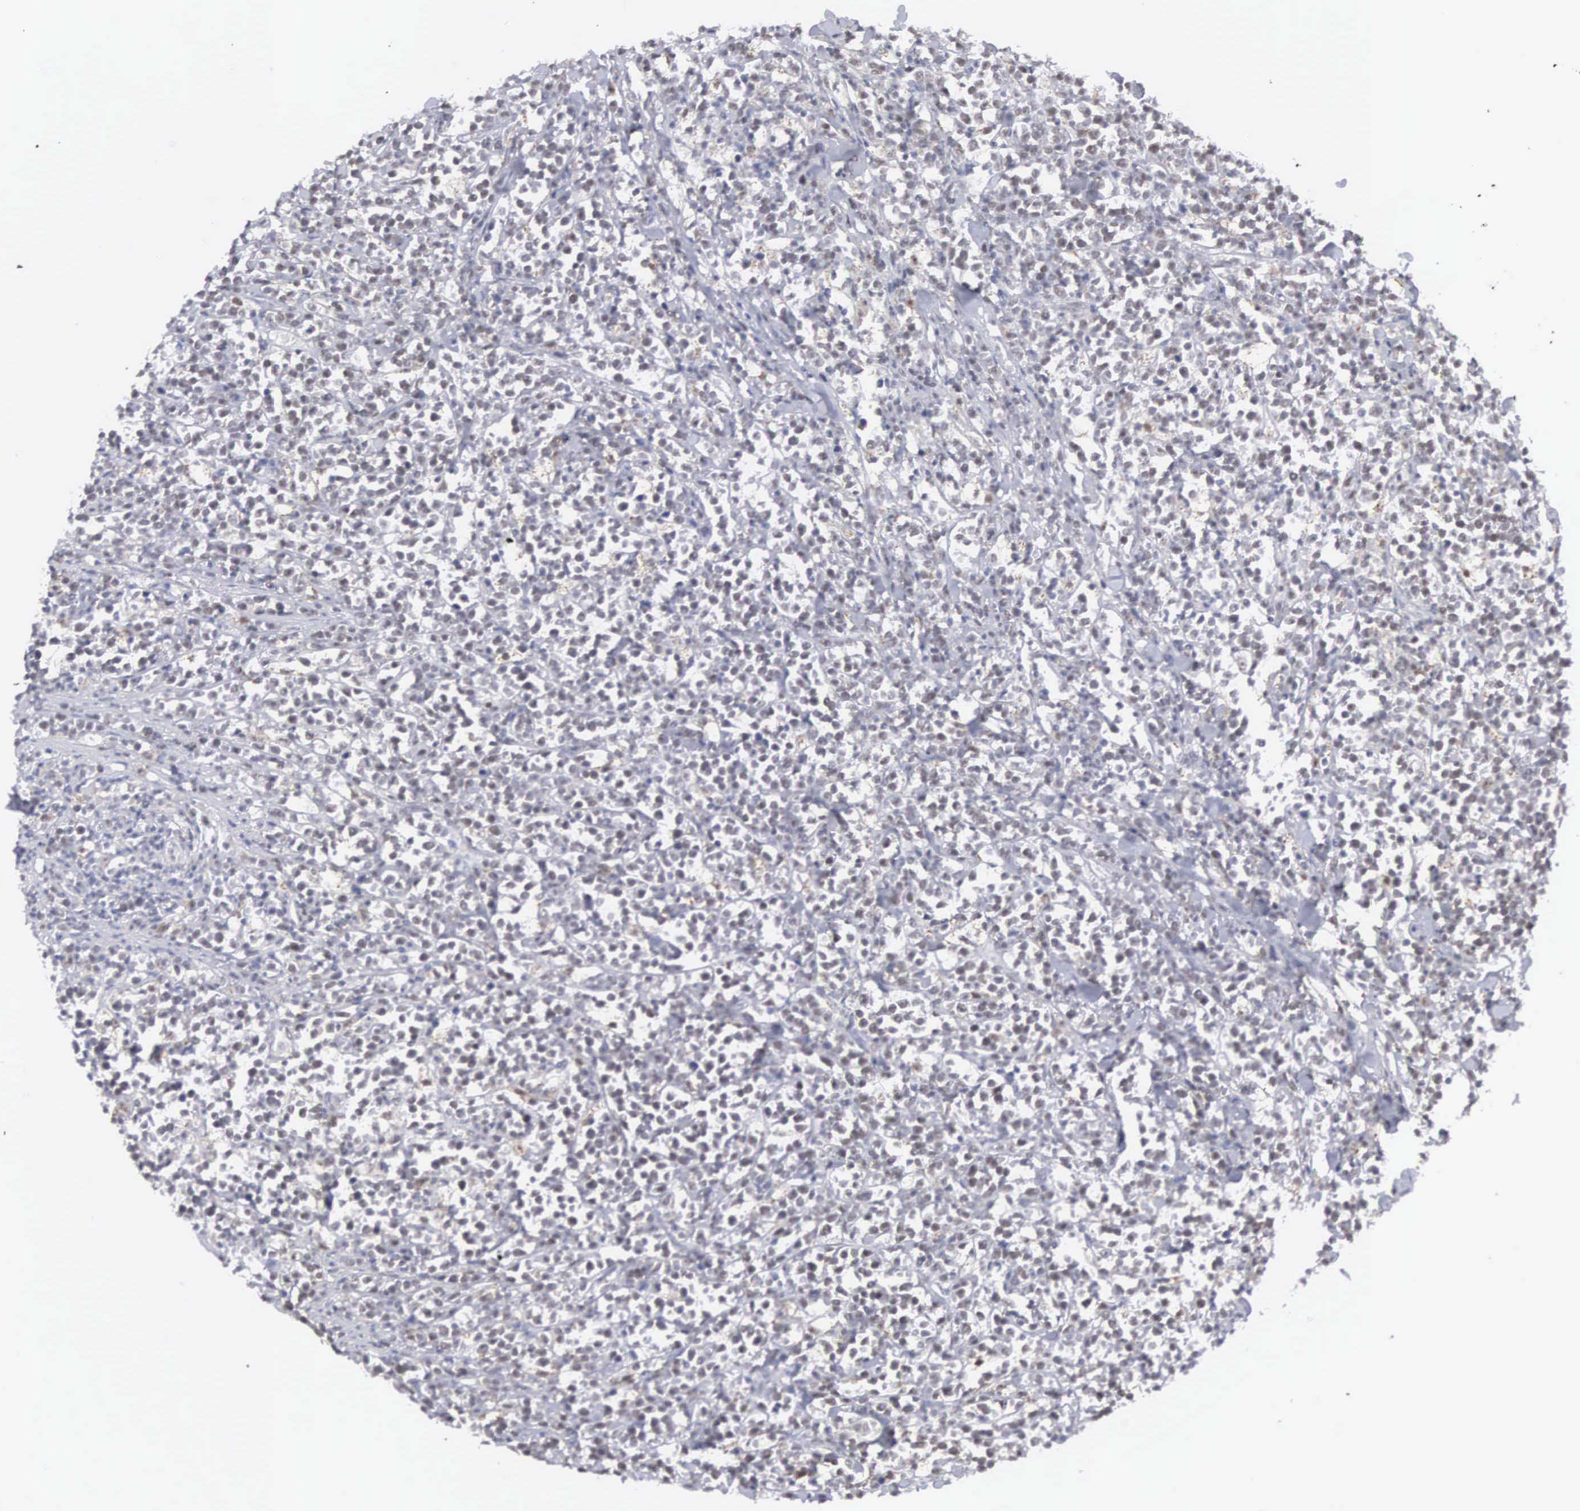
{"staining": {"intensity": "negative", "quantity": "none", "location": "none"}, "tissue": "lymphoma", "cell_type": "Tumor cells", "image_type": "cancer", "snomed": [{"axis": "morphology", "description": "Malignant lymphoma, non-Hodgkin's type, High grade"}, {"axis": "topography", "description": "Small intestine"}, {"axis": "topography", "description": "Colon"}], "caption": "Immunohistochemical staining of human lymphoma displays no significant staining in tumor cells.", "gene": "MNAT1", "patient": {"sex": "male", "age": 8}}